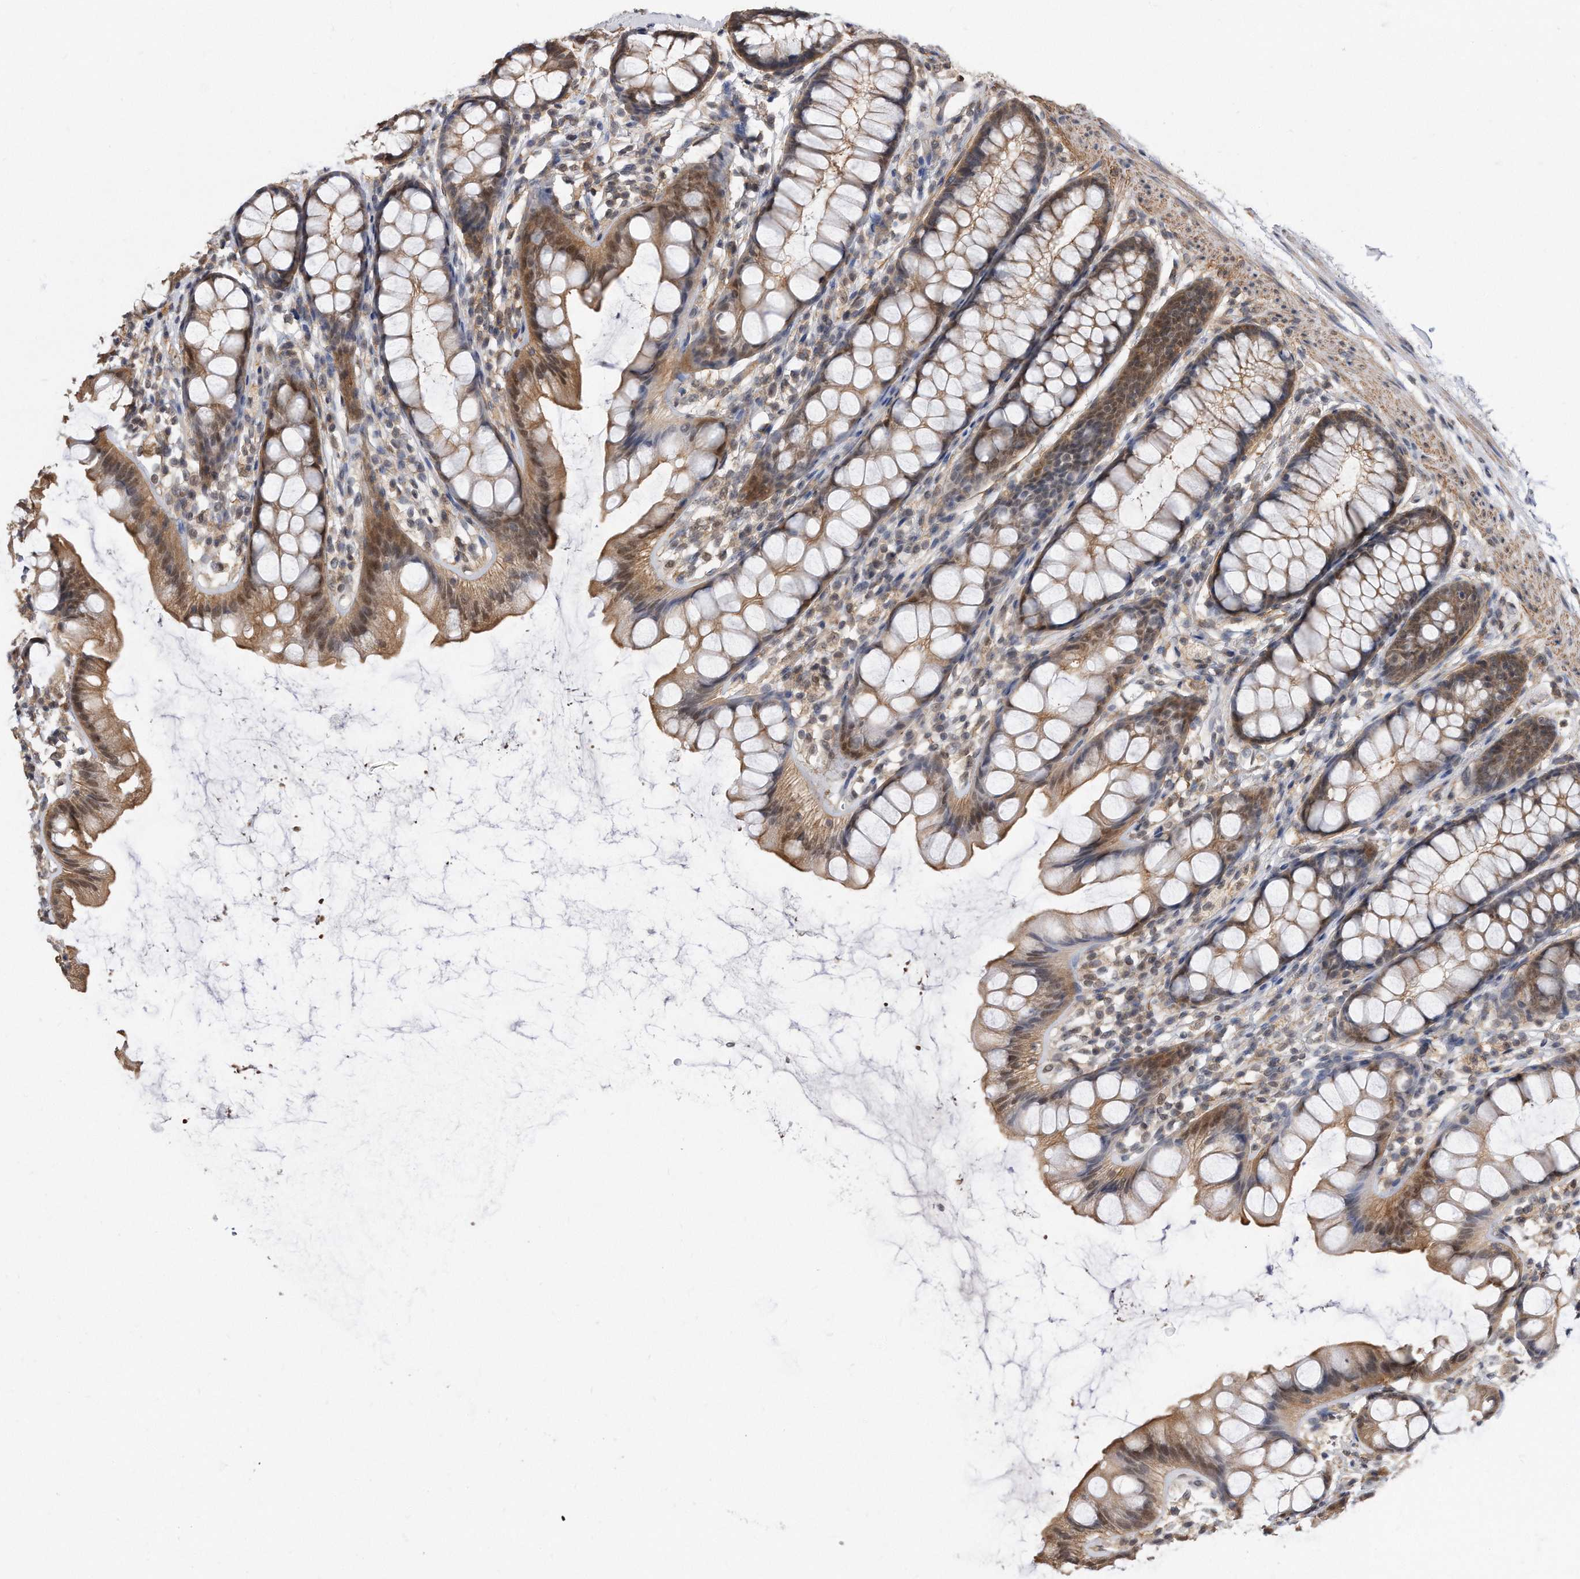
{"staining": {"intensity": "moderate", "quantity": ">75%", "location": "cytoplasmic/membranous,nuclear"}, "tissue": "rectum", "cell_type": "Glandular cells", "image_type": "normal", "snomed": [{"axis": "morphology", "description": "Normal tissue, NOS"}, {"axis": "topography", "description": "Rectum"}], "caption": "Immunohistochemistry micrograph of benign rectum: rectum stained using immunohistochemistry (IHC) shows medium levels of moderate protein expression localized specifically in the cytoplasmic/membranous,nuclear of glandular cells, appearing as a cytoplasmic/membranous,nuclear brown color.", "gene": "TCP1", "patient": {"sex": "female", "age": 65}}